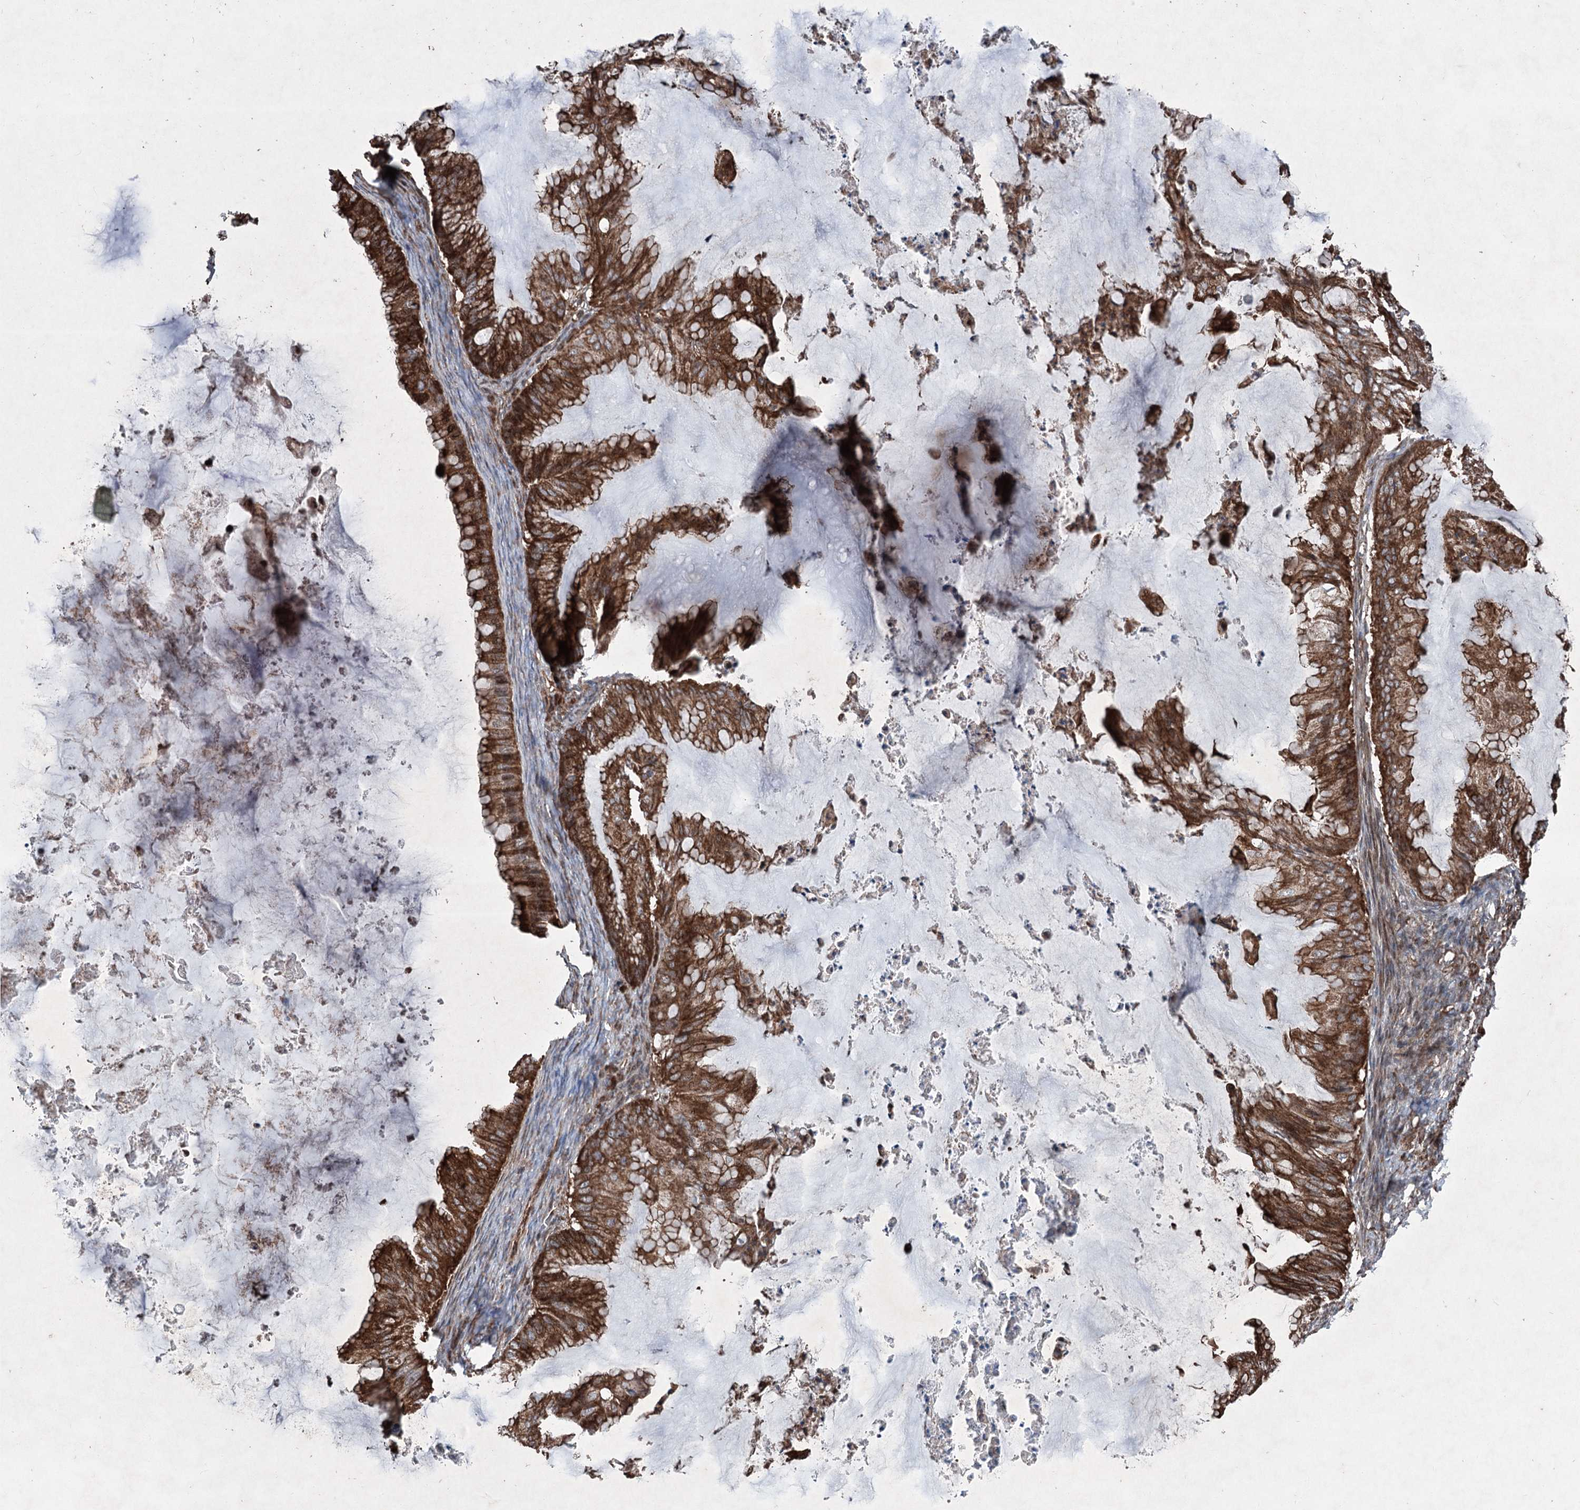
{"staining": {"intensity": "strong", "quantity": "25%-75%", "location": "cytoplasmic/membranous"}, "tissue": "ovarian cancer", "cell_type": "Tumor cells", "image_type": "cancer", "snomed": [{"axis": "morphology", "description": "Cystadenocarcinoma, mucinous, NOS"}, {"axis": "topography", "description": "Ovary"}], "caption": "A histopathology image showing strong cytoplasmic/membranous positivity in about 25%-75% of tumor cells in ovarian mucinous cystadenocarcinoma, as visualized by brown immunohistochemical staining.", "gene": "SERINC5", "patient": {"sex": "female", "age": 71}}